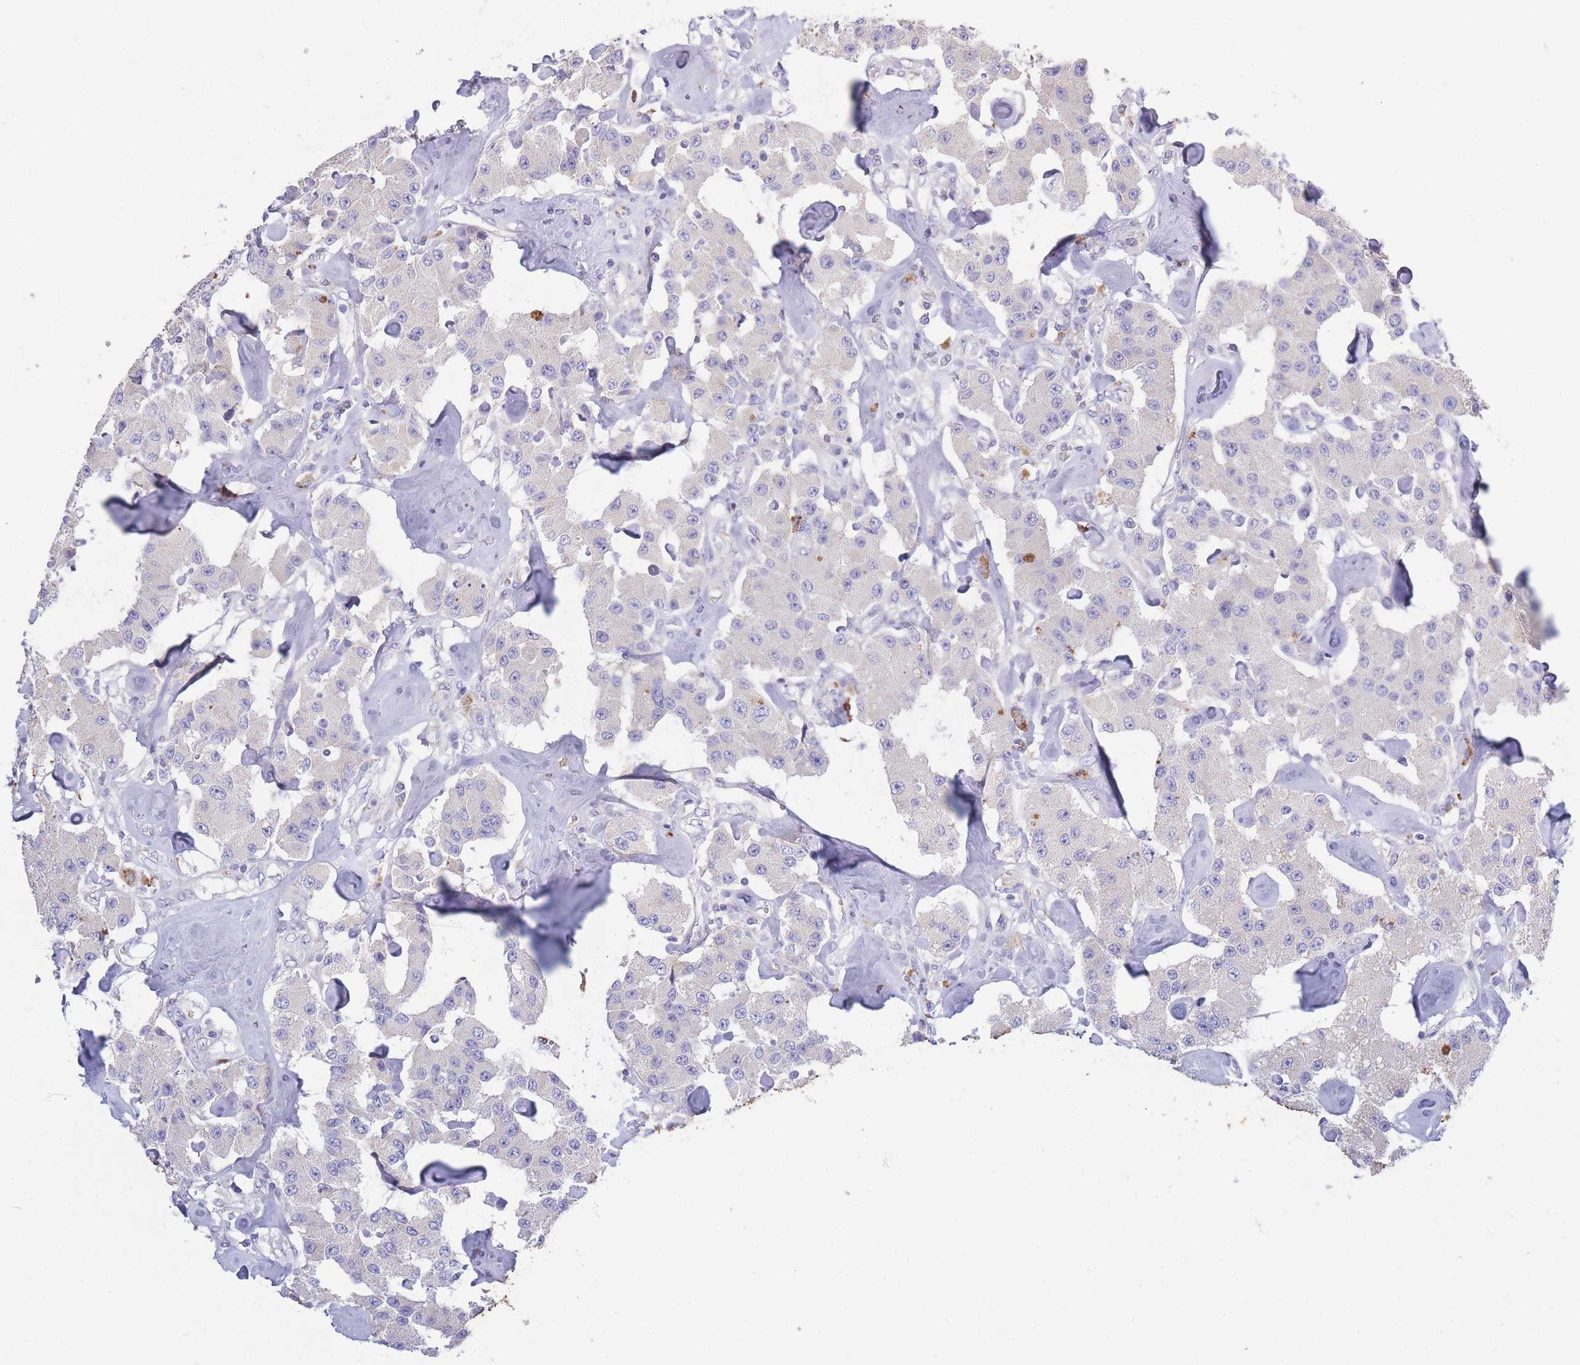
{"staining": {"intensity": "negative", "quantity": "none", "location": "none"}, "tissue": "carcinoid", "cell_type": "Tumor cells", "image_type": "cancer", "snomed": [{"axis": "morphology", "description": "Carcinoid, malignant, NOS"}, {"axis": "topography", "description": "Pancreas"}], "caption": "Immunohistochemistry (IHC) micrograph of neoplastic tissue: human carcinoid stained with DAB reveals no significant protein positivity in tumor cells.", "gene": "CENPM", "patient": {"sex": "male", "age": 41}}